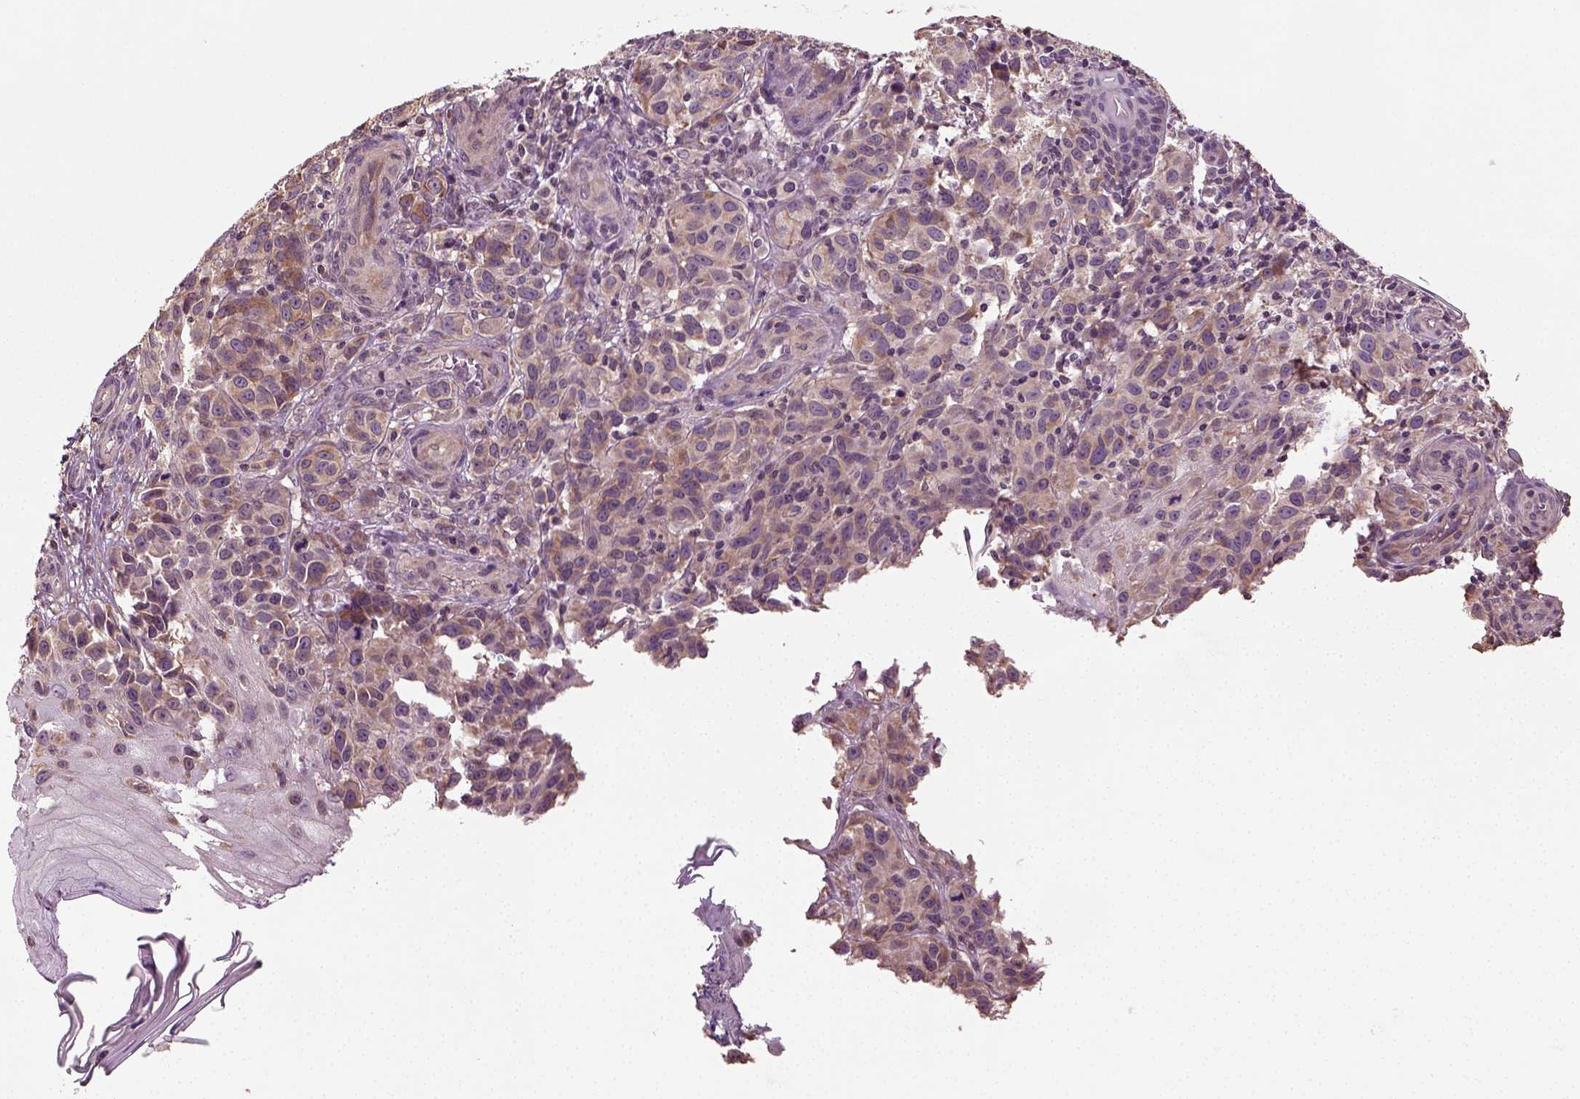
{"staining": {"intensity": "moderate", "quantity": "<25%", "location": "cytoplasmic/membranous"}, "tissue": "melanoma", "cell_type": "Tumor cells", "image_type": "cancer", "snomed": [{"axis": "morphology", "description": "Malignant melanoma, NOS"}, {"axis": "topography", "description": "Skin"}], "caption": "A low amount of moderate cytoplasmic/membranous expression is identified in approximately <25% of tumor cells in malignant melanoma tissue.", "gene": "ERV3-1", "patient": {"sex": "female", "age": 53}}